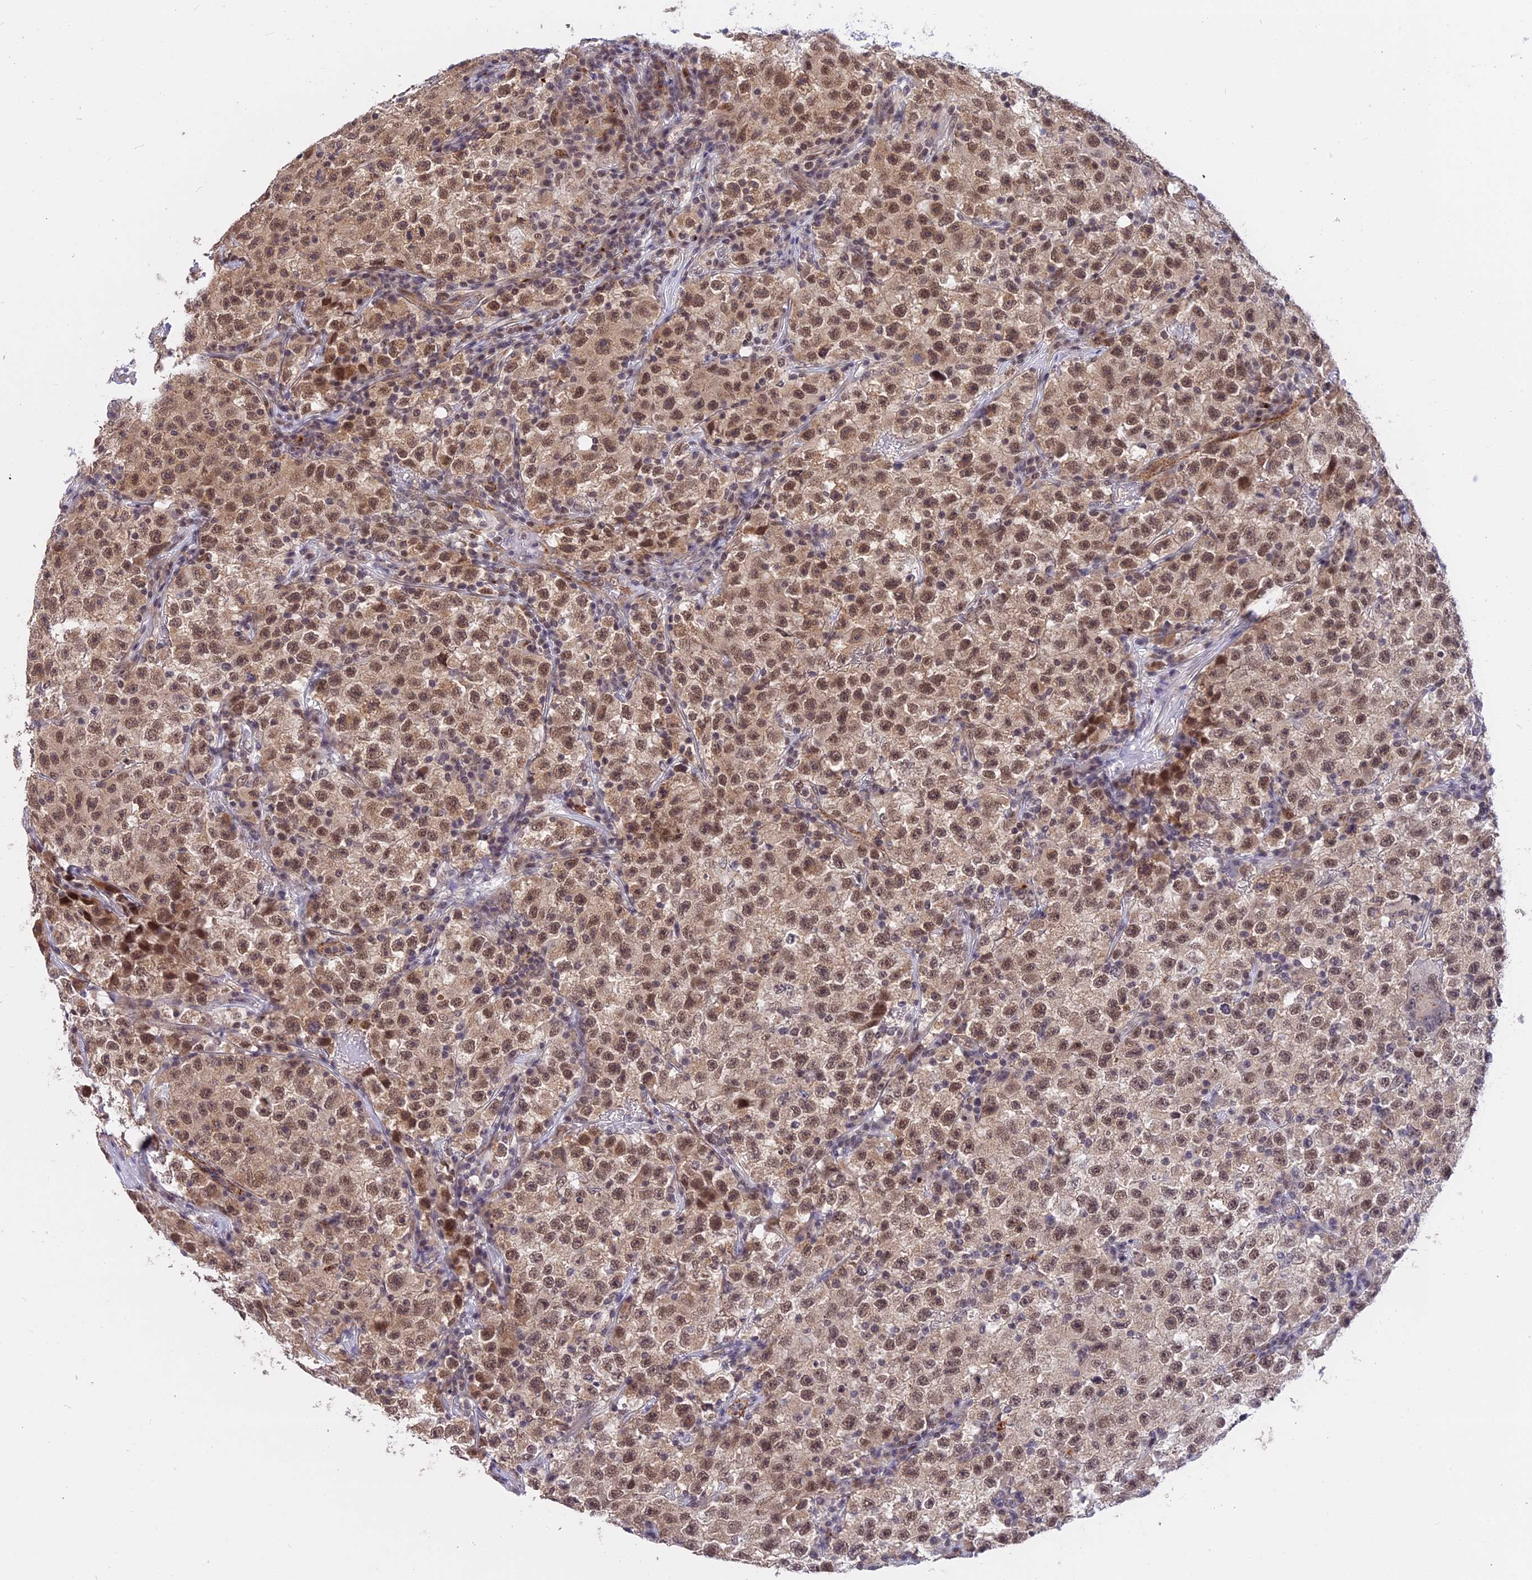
{"staining": {"intensity": "moderate", "quantity": ">75%", "location": "cytoplasmic/membranous,nuclear"}, "tissue": "testis cancer", "cell_type": "Tumor cells", "image_type": "cancer", "snomed": [{"axis": "morphology", "description": "Seminoma, NOS"}, {"axis": "topography", "description": "Testis"}], "caption": "Immunohistochemical staining of human testis seminoma exhibits medium levels of moderate cytoplasmic/membranous and nuclear protein positivity in approximately >75% of tumor cells. Using DAB (brown) and hematoxylin (blue) stains, captured at high magnification using brightfield microscopy.", "gene": "POLR2C", "patient": {"sex": "male", "age": 22}}